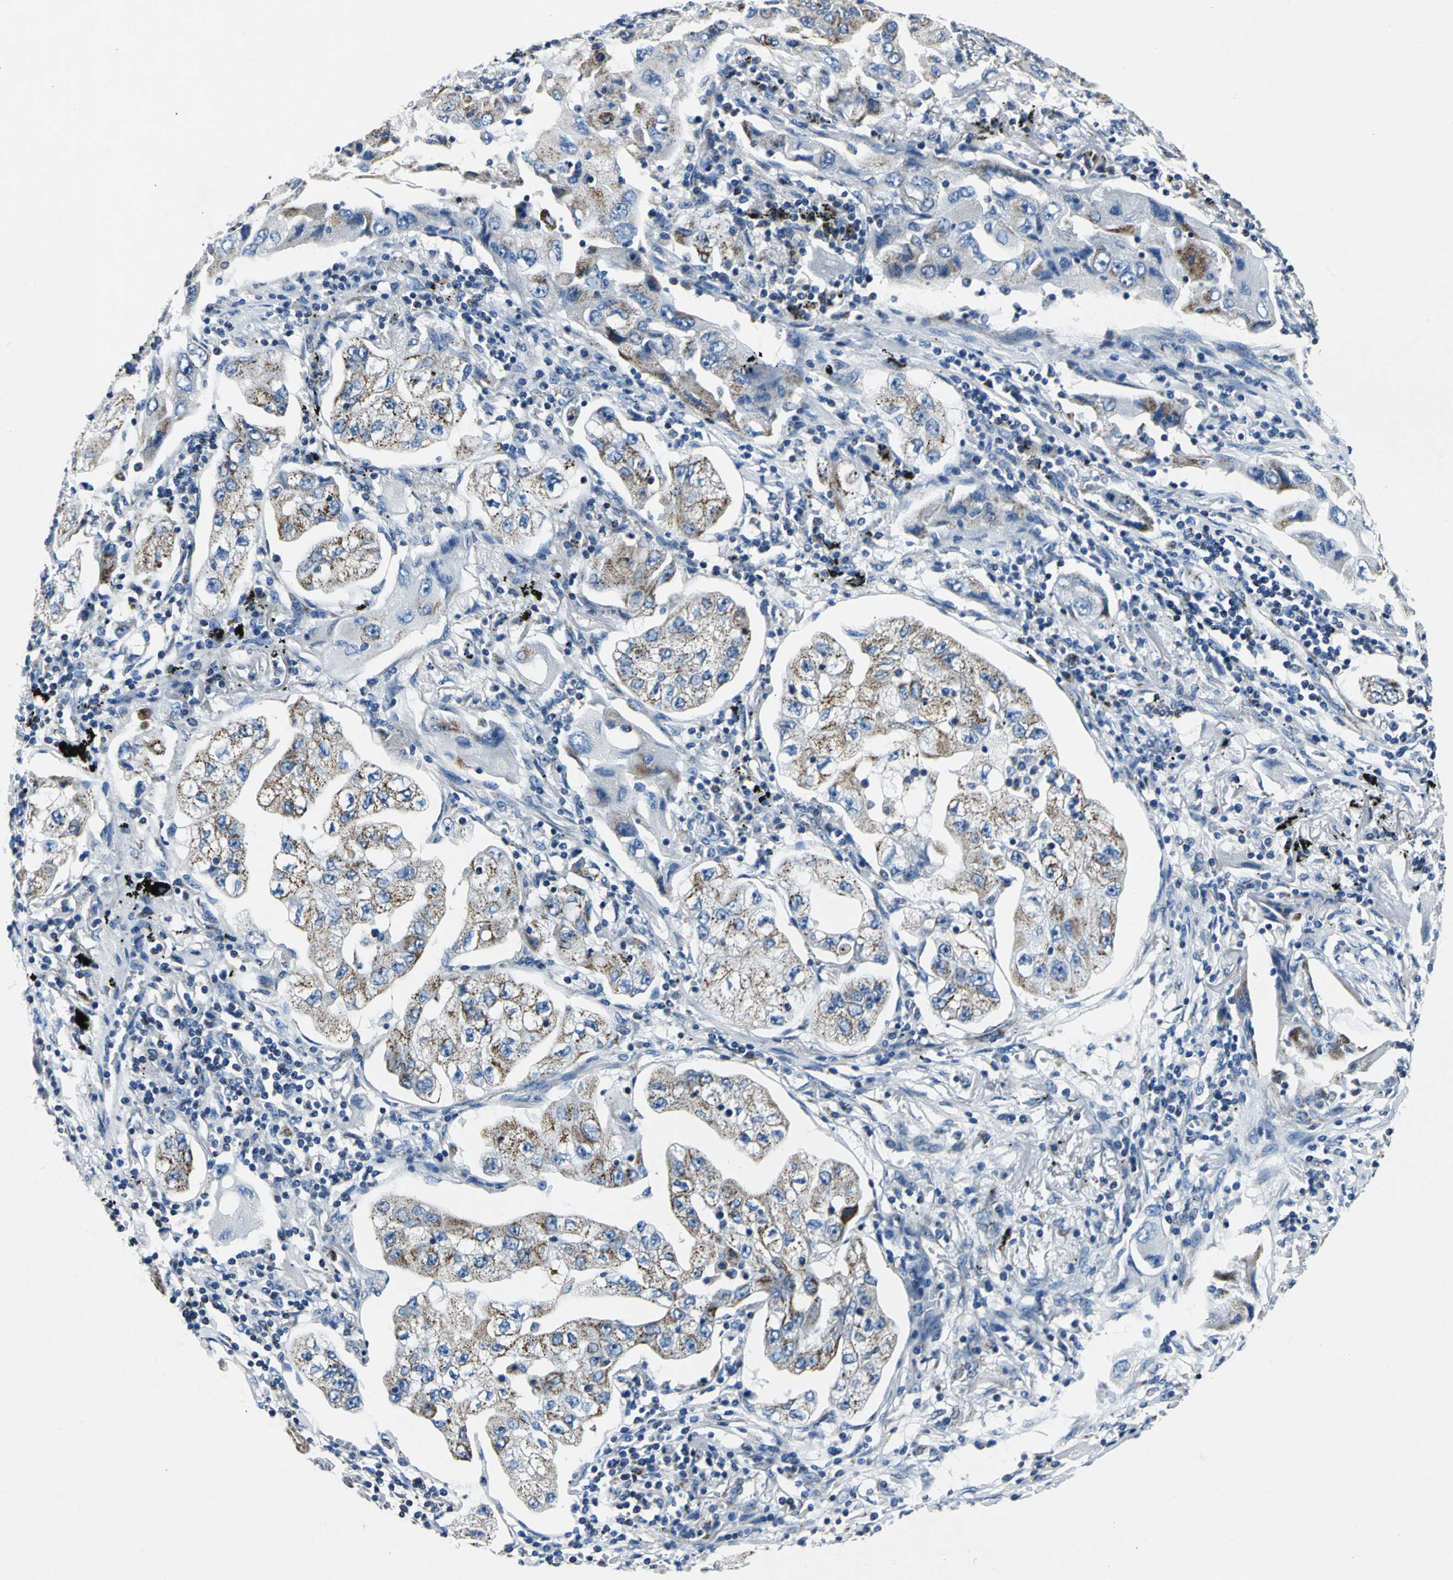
{"staining": {"intensity": "weak", "quantity": ">75%", "location": "cytoplasmic/membranous"}, "tissue": "lung cancer", "cell_type": "Tumor cells", "image_type": "cancer", "snomed": [{"axis": "morphology", "description": "Adenocarcinoma, NOS"}, {"axis": "topography", "description": "Lung"}], "caption": "A brown stain highlights weak cytoplasmic/membranous positivity of a protein in human lung adenocarcinoma tumor cells.", "gene": "IFI6", "patient": {"sex": "female", "age": 65}}